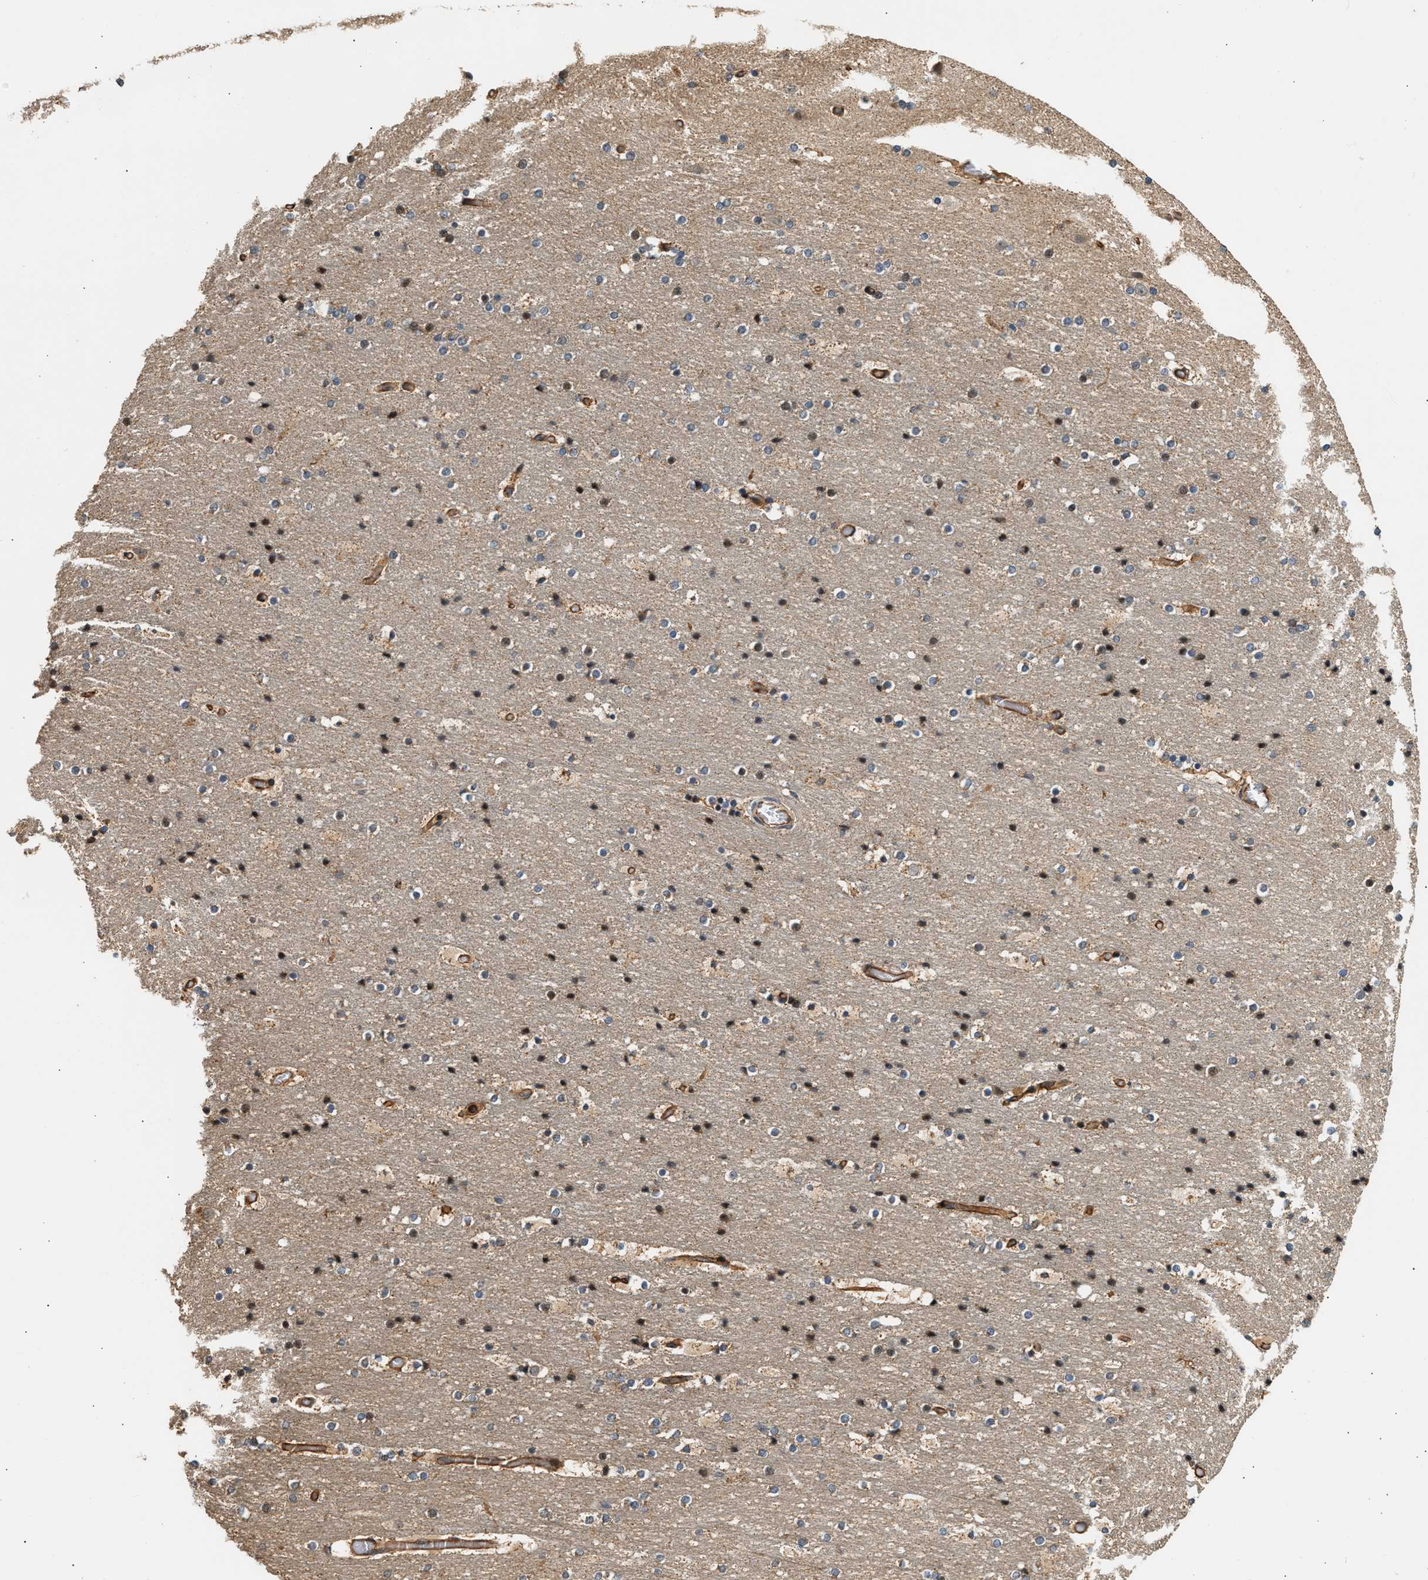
{"staining": {"intensity": "moderate", "quantity": ">75%", "location": "cytoplasmic/membranous"}, "tissue": "cerebral cortex", "cell_type": "Endothelial cells", "image_type": "normal", "snomed": [{"axis": "morphology", "description": "Normal tissue, NOS"}, {"axis": "topography", "description": "Cerebral cortex"}], "caption": "An image of human cerebral cortex stained for a protein demonstrates moderate cytoplasmic/membranous brown staining in endothelial cells. The staining was performed using DAB to visualize the protein expression in brown, while the nuclei were stained in blue with hematoxylin (Magnification: 20x).", "gene": "DUSP14", "patient": {"sex": "male", "age": 57}}